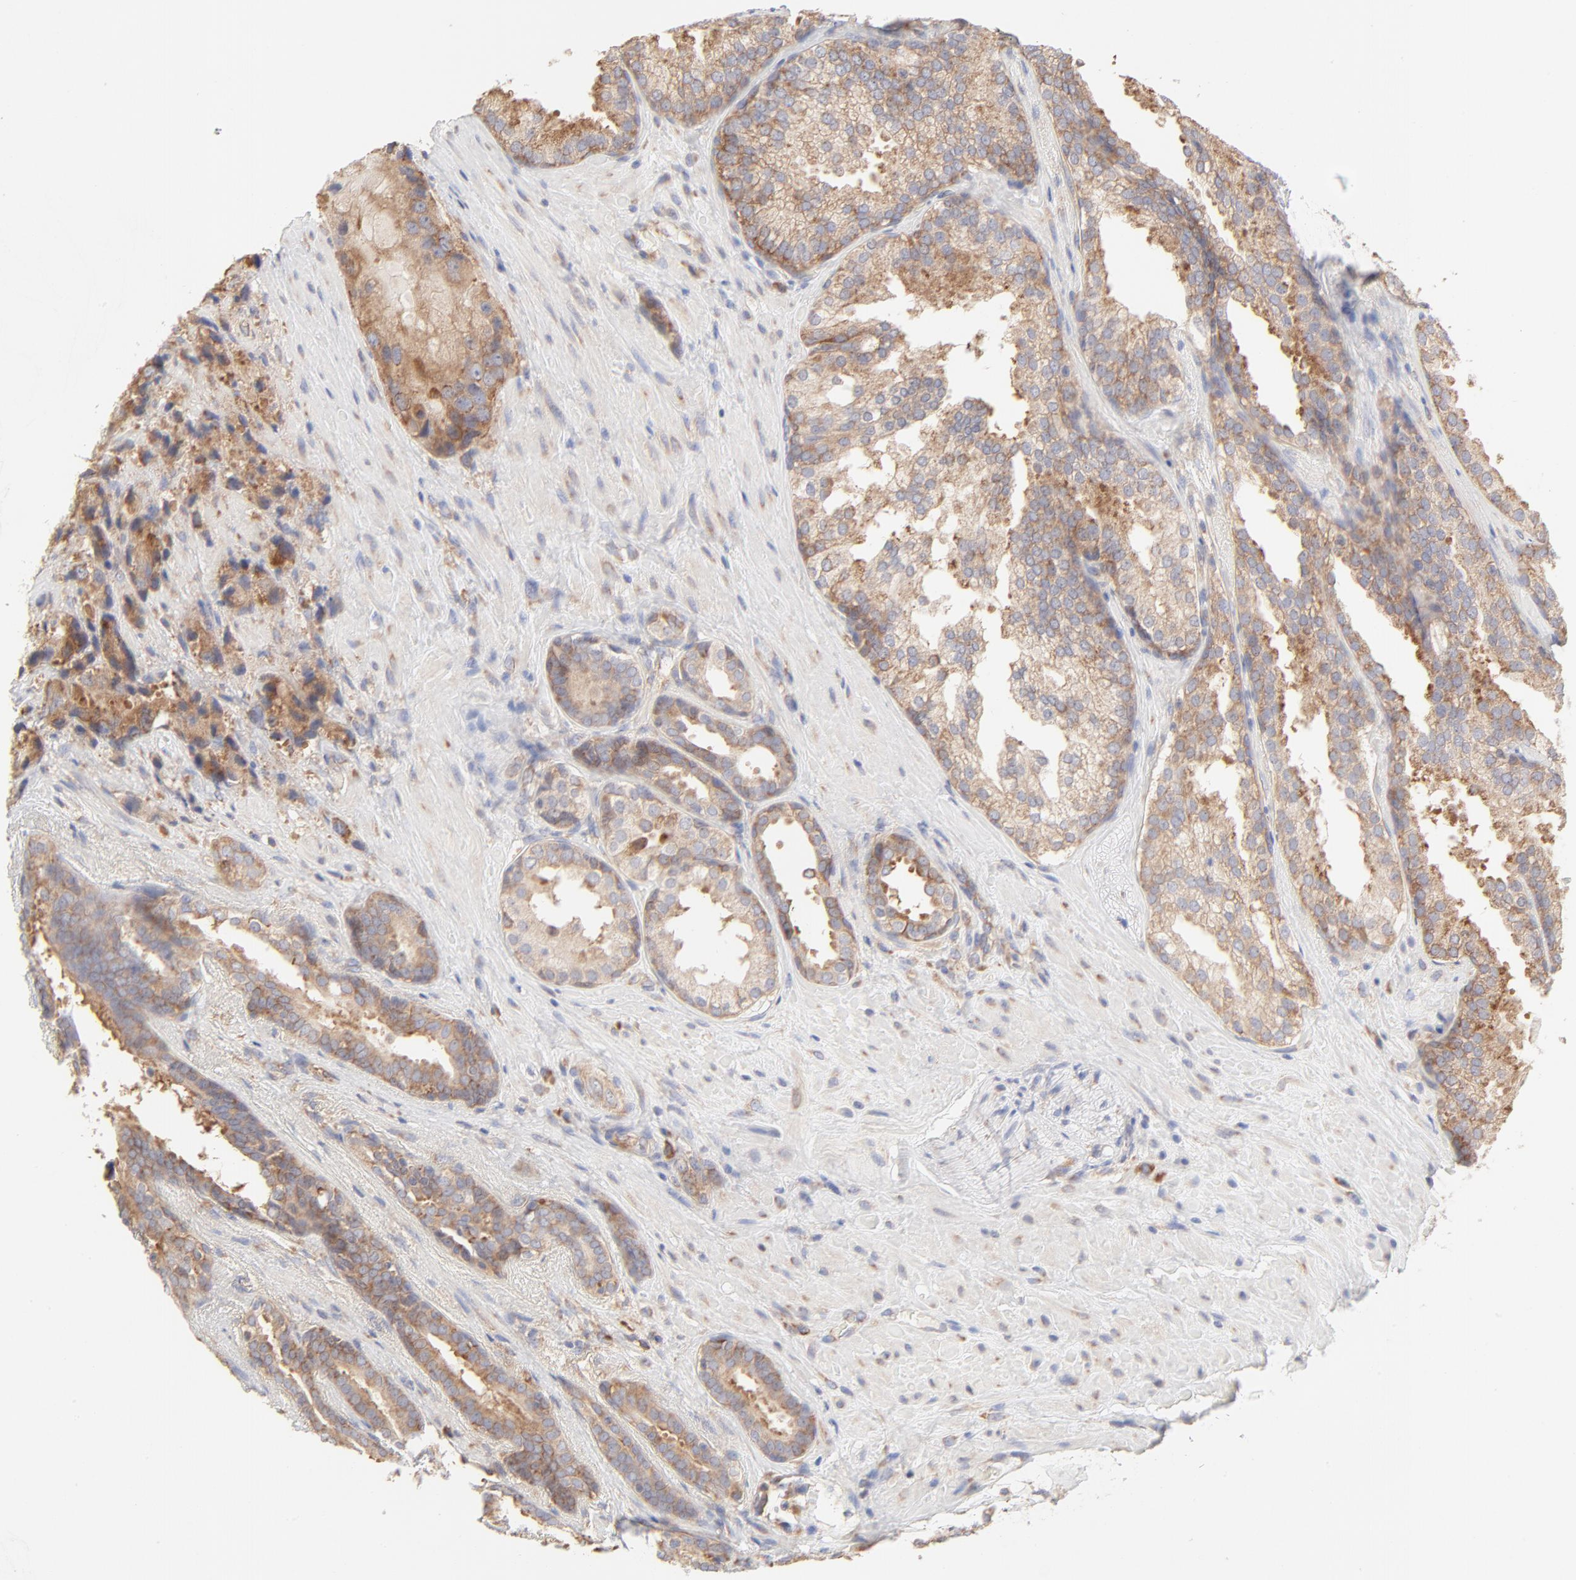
{"staining": {"intensity": "moderate", "quantity": ">75%", "location": "cytoplasmic/membranous"}, "tissue": "prostate cancer", "cell_type": "Tumor cells", "image_type": "cancer", "snomed": [{"axis": "morphology", "description": "Adenocarcinoma, High grade"}, {"axis": "topography", "description": "Prostate"}], "caption": "DAB immunohistochemical staining of human prostate cancer shows moderate cytoplasmic/membranous protein staining in approximately >75% of tumor cells. (DAB = brown stain, brightfield microscopy at high magnification).", "gene": "RPS21", "patient": {"sex": "male", "age": 70}}